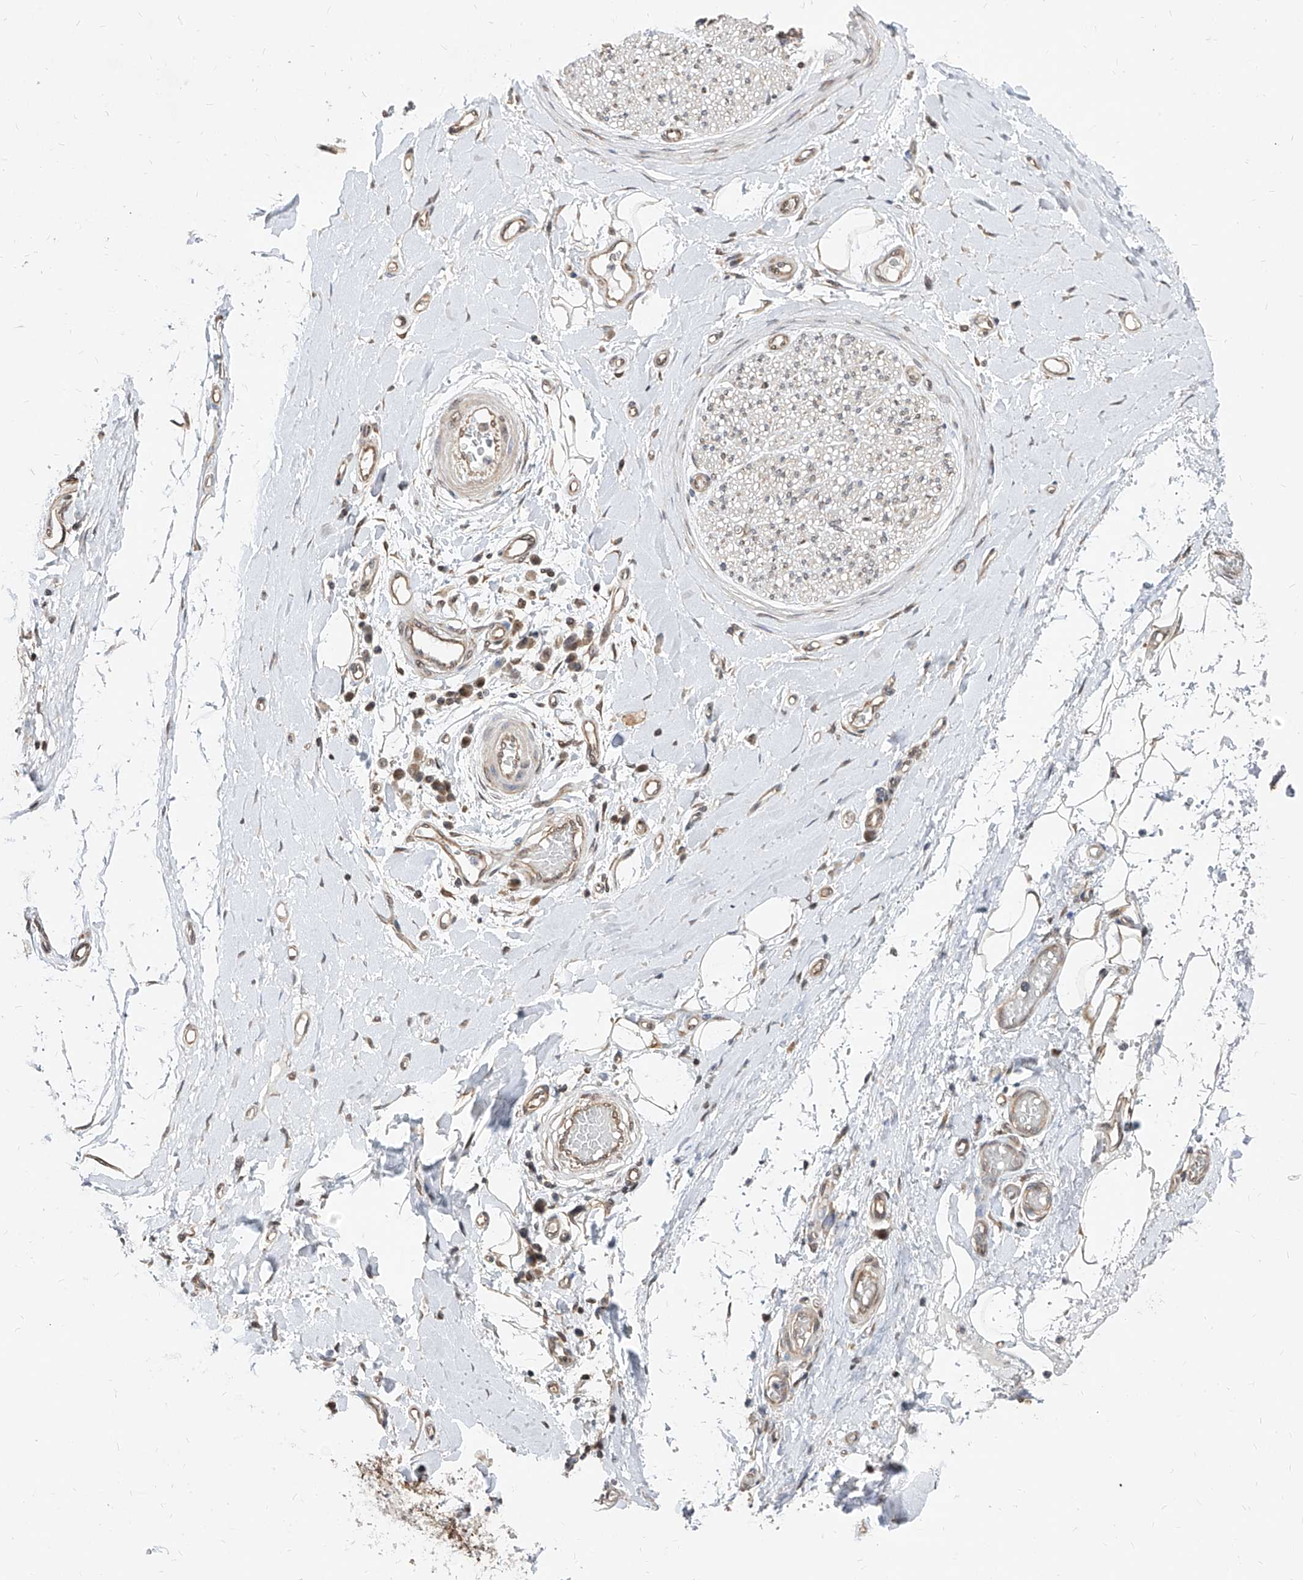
{"staining": {"intensity": "negative", "quantity": "none", "location": "none"}, "tissue": "adipose tissue", "cell_type": "Adipocytes", "image_type": "normal", "snomed": [{"axis": "morphology", "description": "Normal tissue, NOS"}, {"axis": "morphology", "description": "Adenocarcinoma, NOS"}, {"axis": "topography", "description": "Esophagus"}, {"axis": "topography", "description": "Stomach, upper"}, {"axis": "topography", "description": "Peripheral nerve tissue"}], "caption": "This is a histopathology image of immunohistochemistry staining of benign adipose tissue, which shows no staining in adipocytes.", "gene": "C8orf82", "patient": {"sex": "male", "age": 62}}